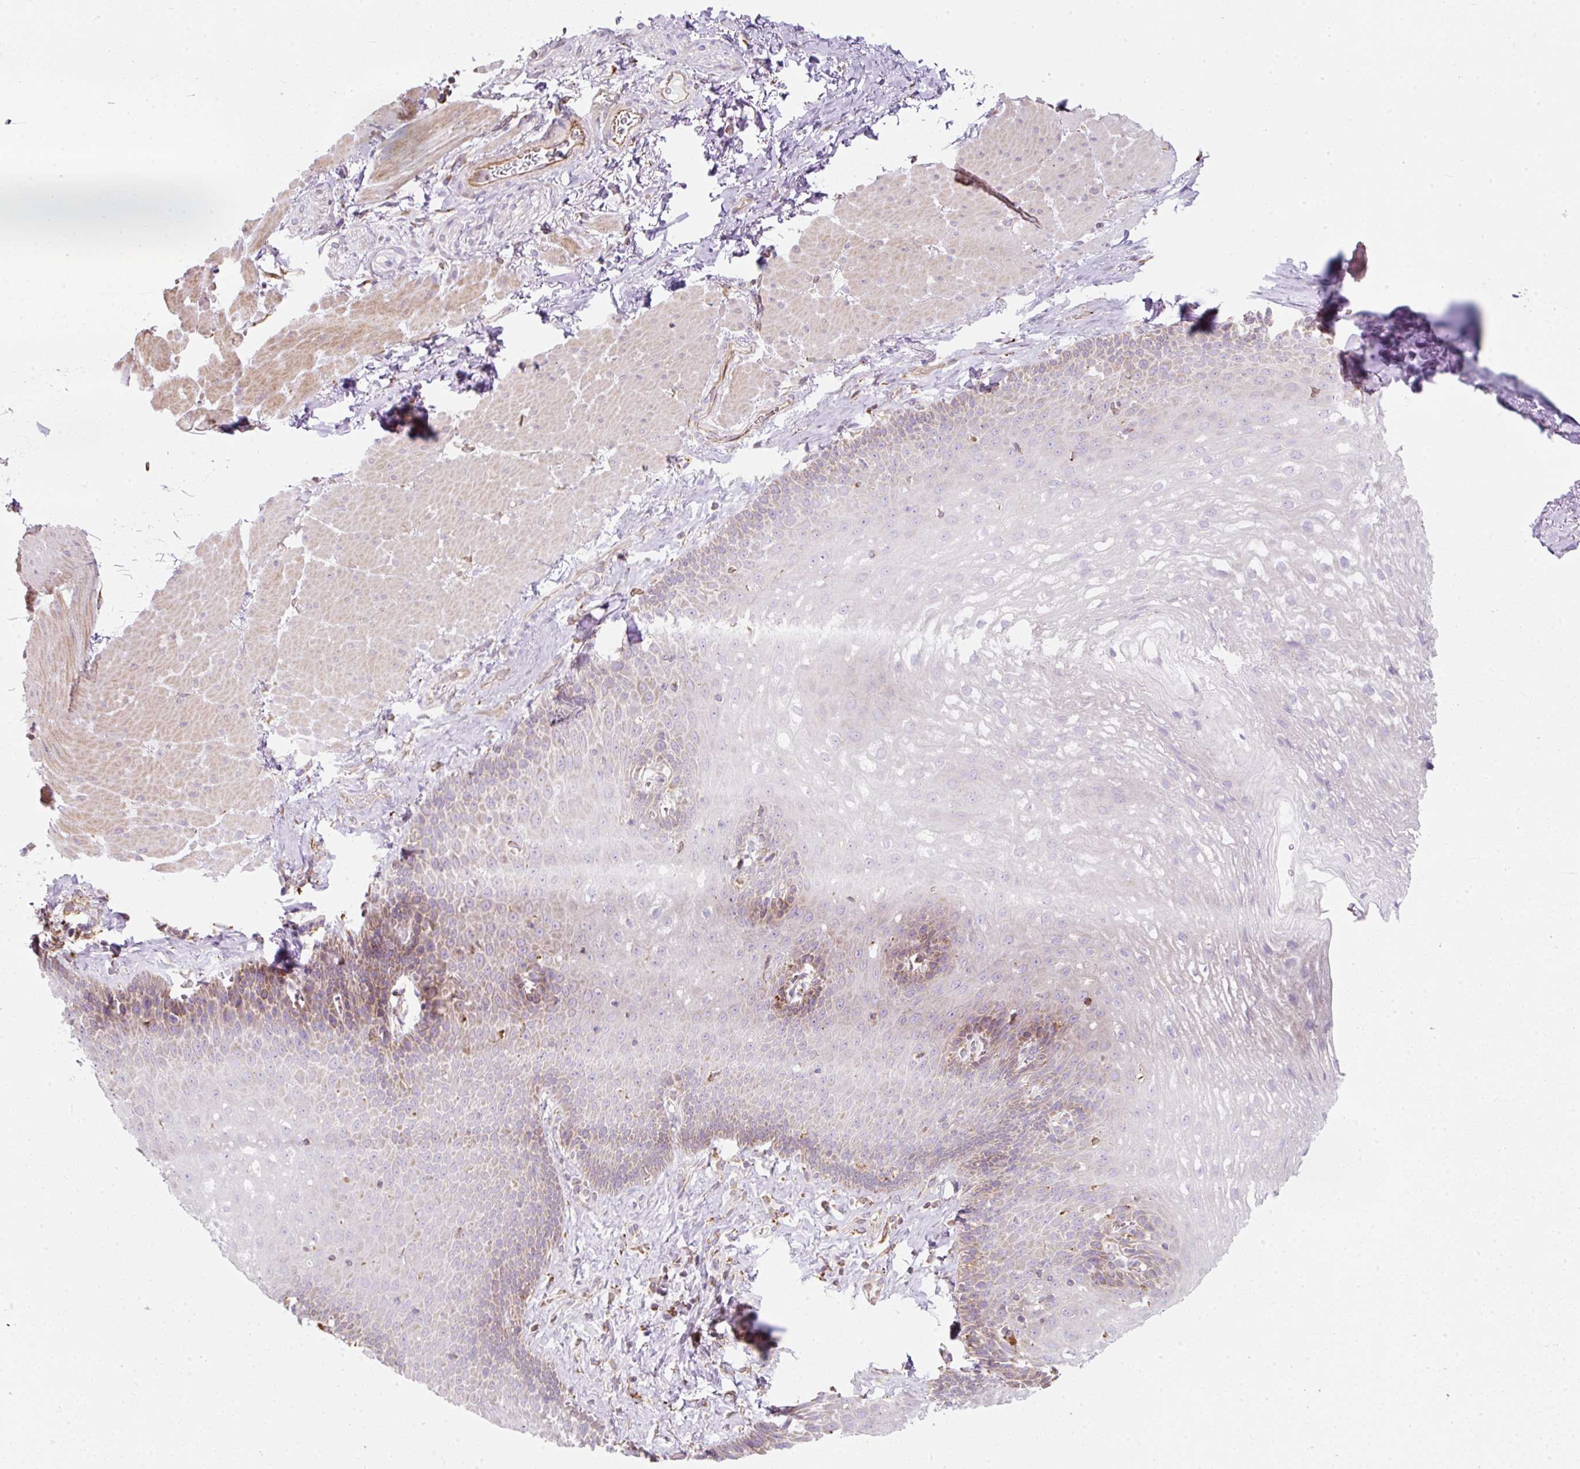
{"staining": {"intensity": "moderate", "quantity": "<25%", "location": "cytoplasmic/membranous"}, "tissue": "esophagus", "cell_type": "Squamous epithelial cells", "image_type": "normal", "snomed": [{"axis": "morphology", "description": "Normal tissue, NOS"}, {"axis": "topography", "description": "Esophagus"}], "caption": "A photomicrograph showing moderate cytoplasmic/membranous staining in about <25% of squamous epithelial cells in normal esophagus, as visualized by brown immunohistochemical staining.", "gene": "ERAP2", "patient": {"sex": "female", "age": 66}}